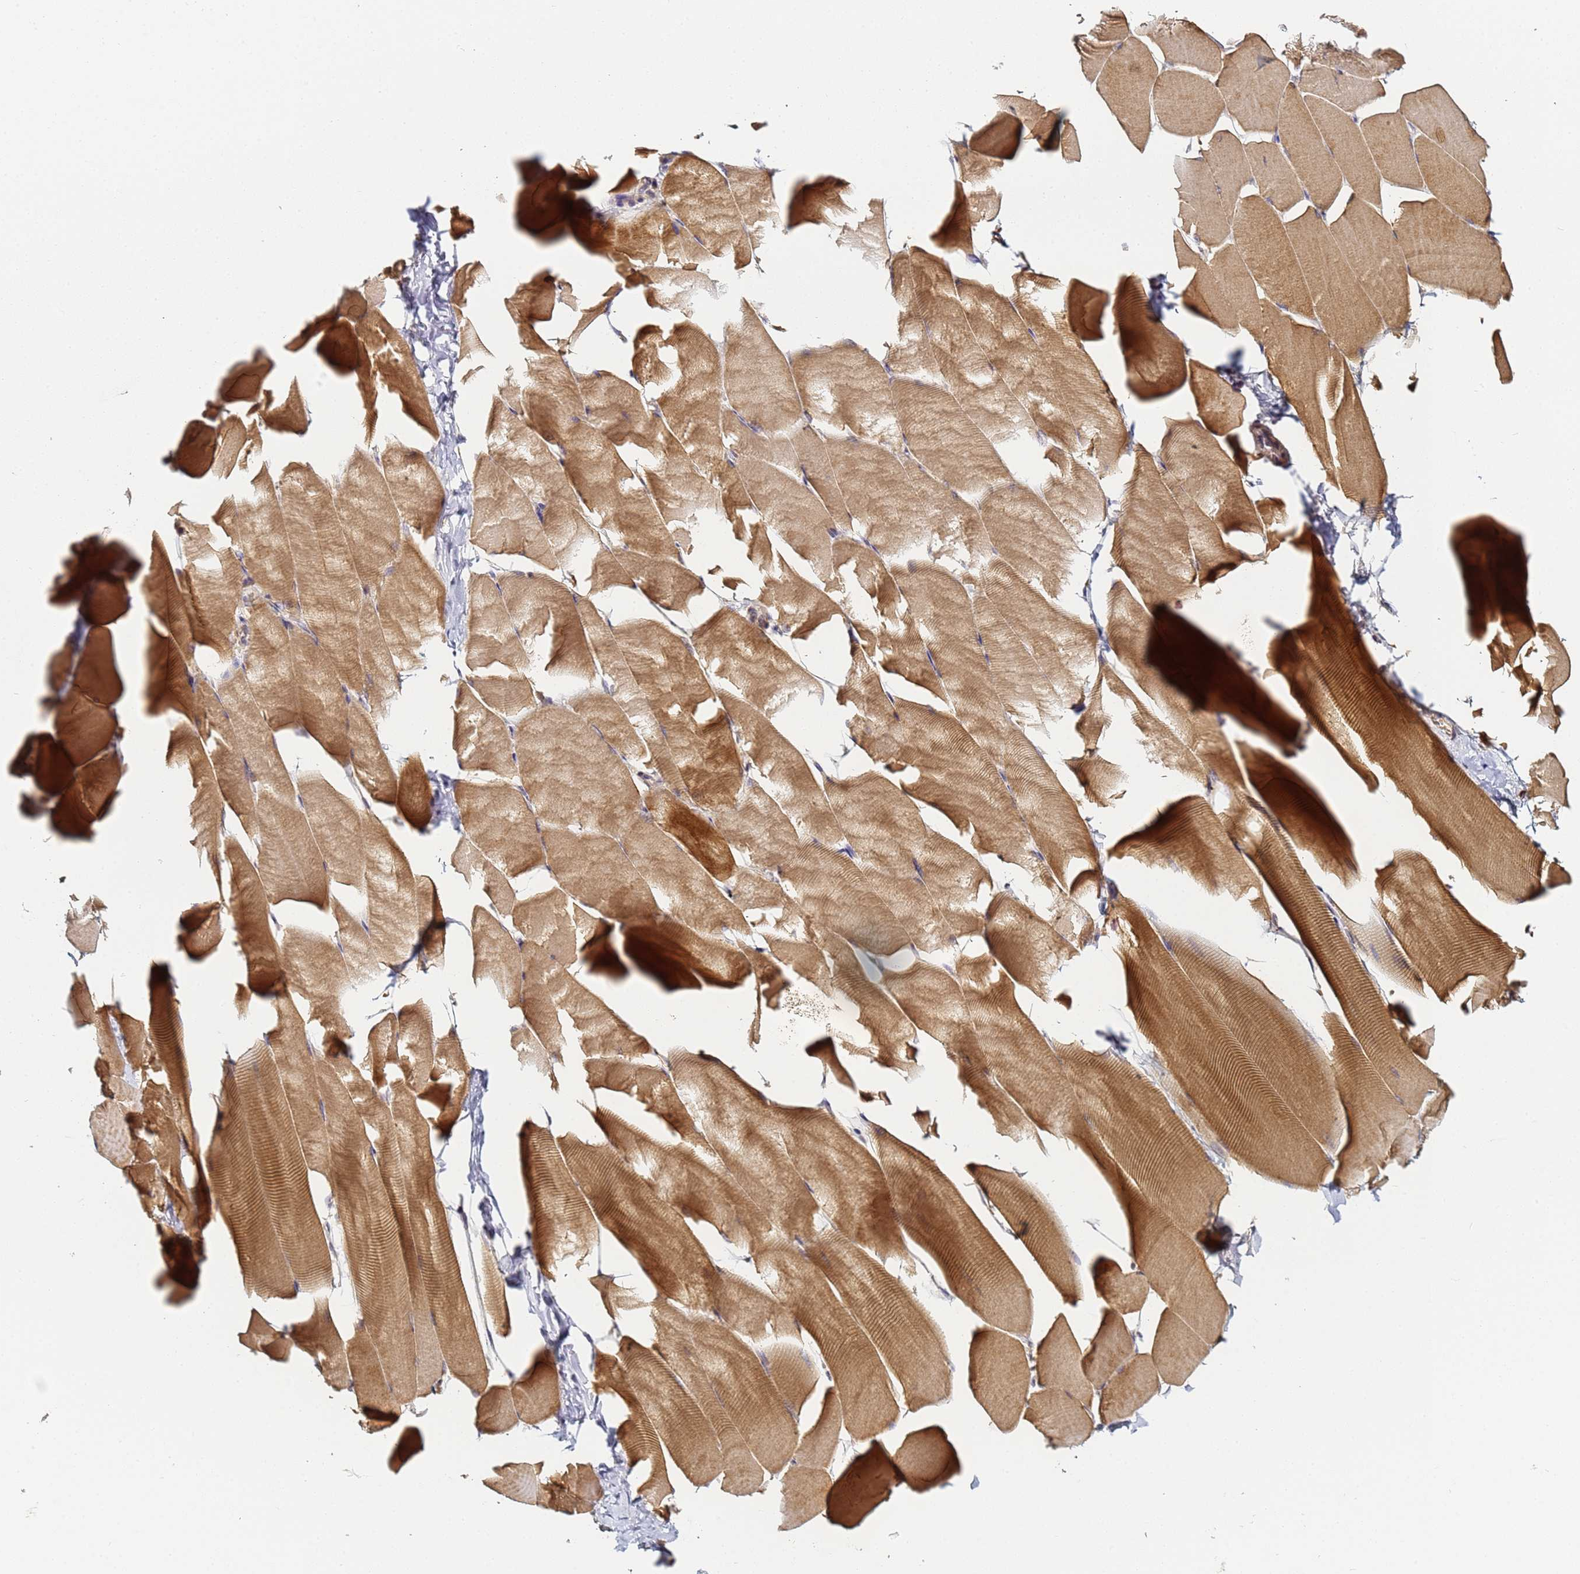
{"staining": {"intensity": "moderate", "quantity": ">75%", "location": "cytoplasmic/membranous"}, "tissue": "skeletal muscle", "cell_type": "Myocytes", "image_type": "normal", "snomed": [{"axis": "morphology", "description": "Normal tissue, NOS"}, {"axis": "topography", "description": "Skeletal muscle"}], "caption": "Skeletal muscle stained with immunohistochemistry reveals moderate cytoplasmic/membranous expression in about >75% of myocytes. Immunohistochemistry stains the protein in brown and the nuclei are stained blue.", "gene": "LRRC69", "patient": {"sex": "male", "age": 25}}